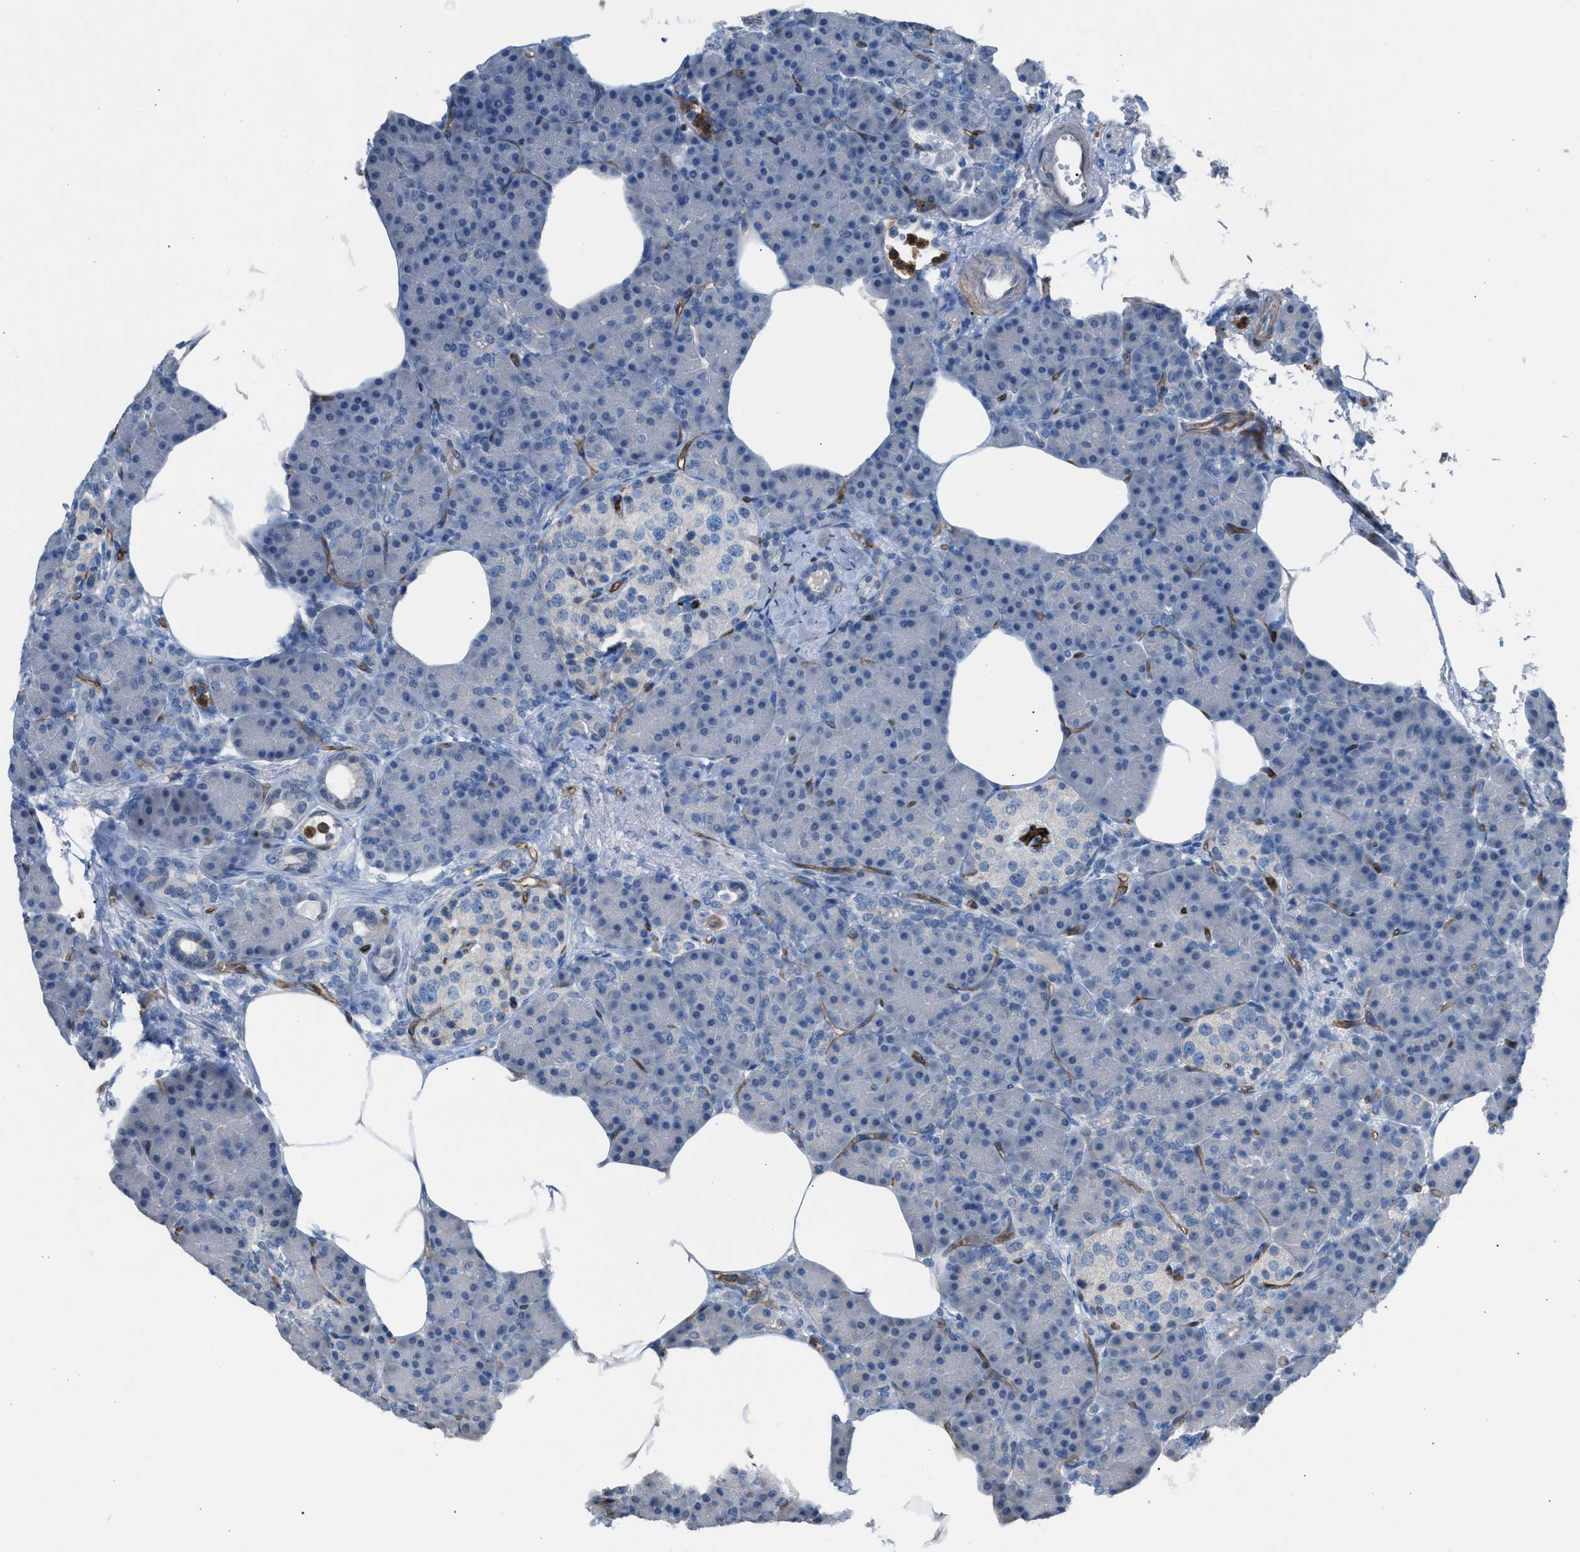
{"staining": {"intensity": "negative", "quantity": "none", "location": "none"}, "tissue": "pancreas", "cell_type": "Exocrine glandular cells", "image_type": "normal", "snomed": [{"axis": "morphology", "description": "Normal tissue, NOS"}, {"axis": "topography", "description": "Pancreas"}], "caption": "IHC of normal human pancreas shows no expression in exocrine glandular cells. (DAB immunohistochemistry (IHC) with hematoxylin counter stain).", "gene": "DYSF", "patient": {"sex": "female", "age": 70}}